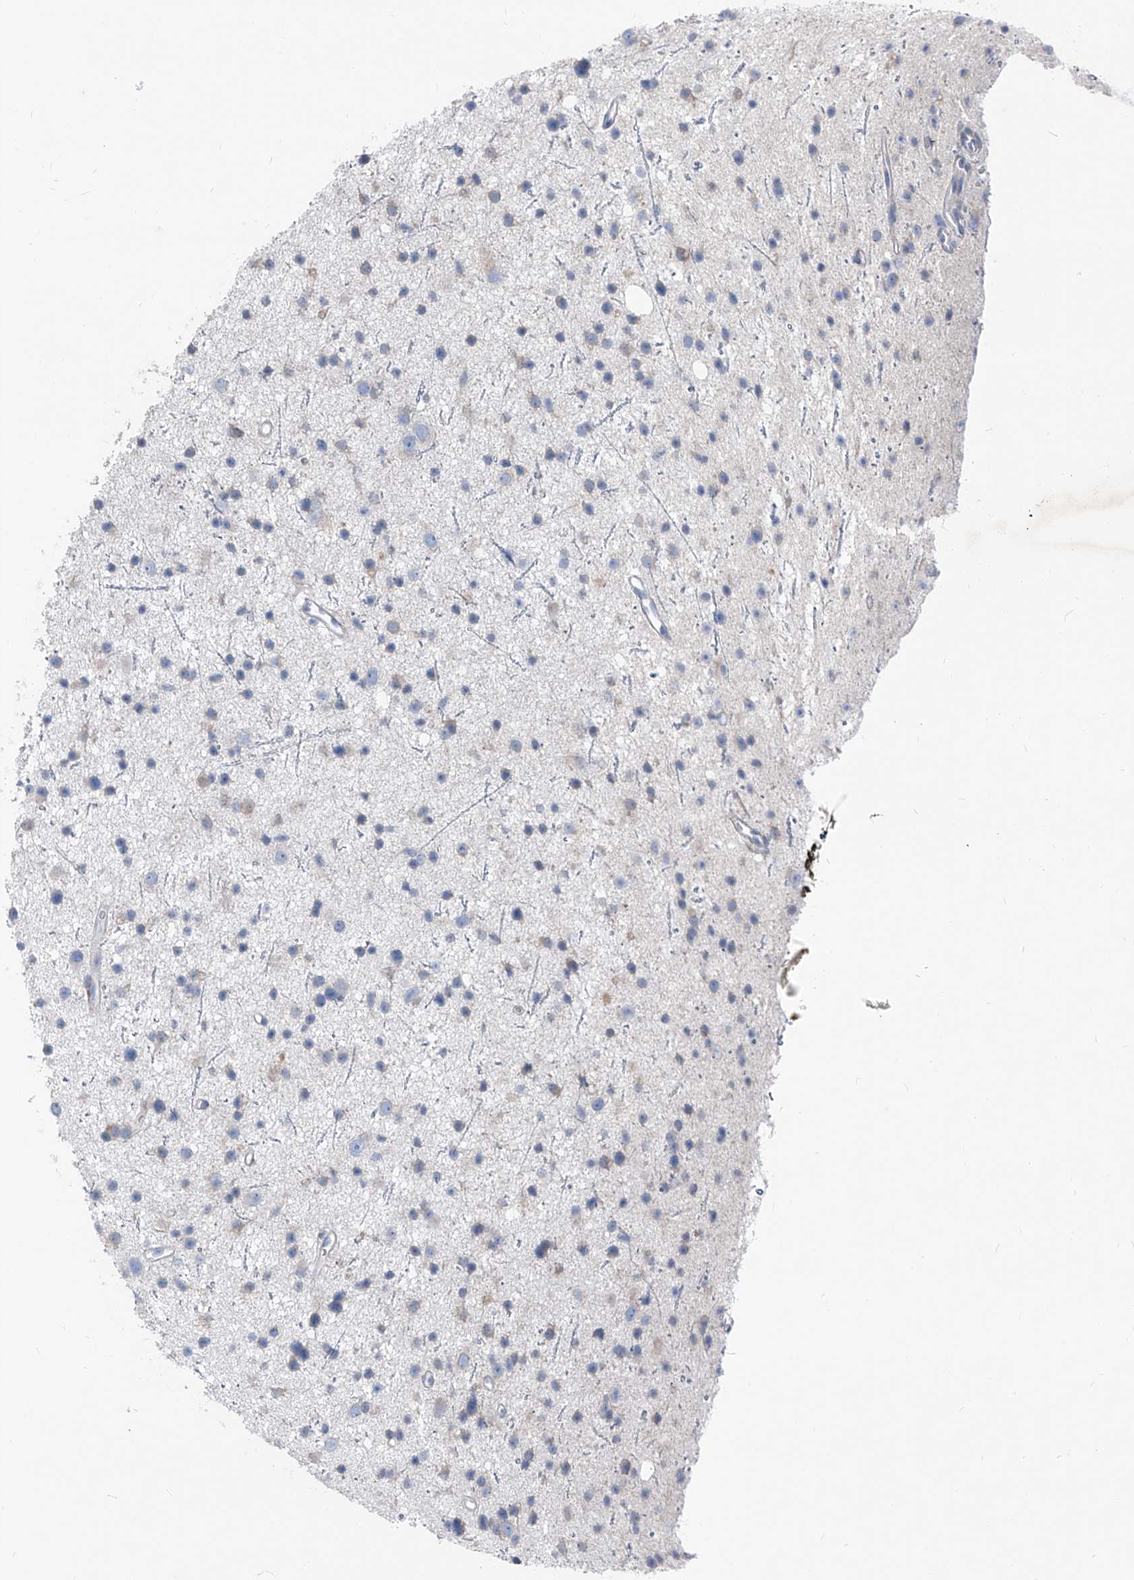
{"staining": {"intensity": "negative", "quantity": "none", "location": "none"}, "tissue": "glioma", "cell_type": "Tumor cells", "image_type": "cancer", "snomed": [{"axis": "morphology", "description": "Glioma, malignant, Low grade"}, {"axis": "topography", "description": "Cerebral cortex"}], "caption": "Tumor cells show no significant expression in glioma.", "gene": "IFI27", "patient": {"sex": "female", "age": 39}}